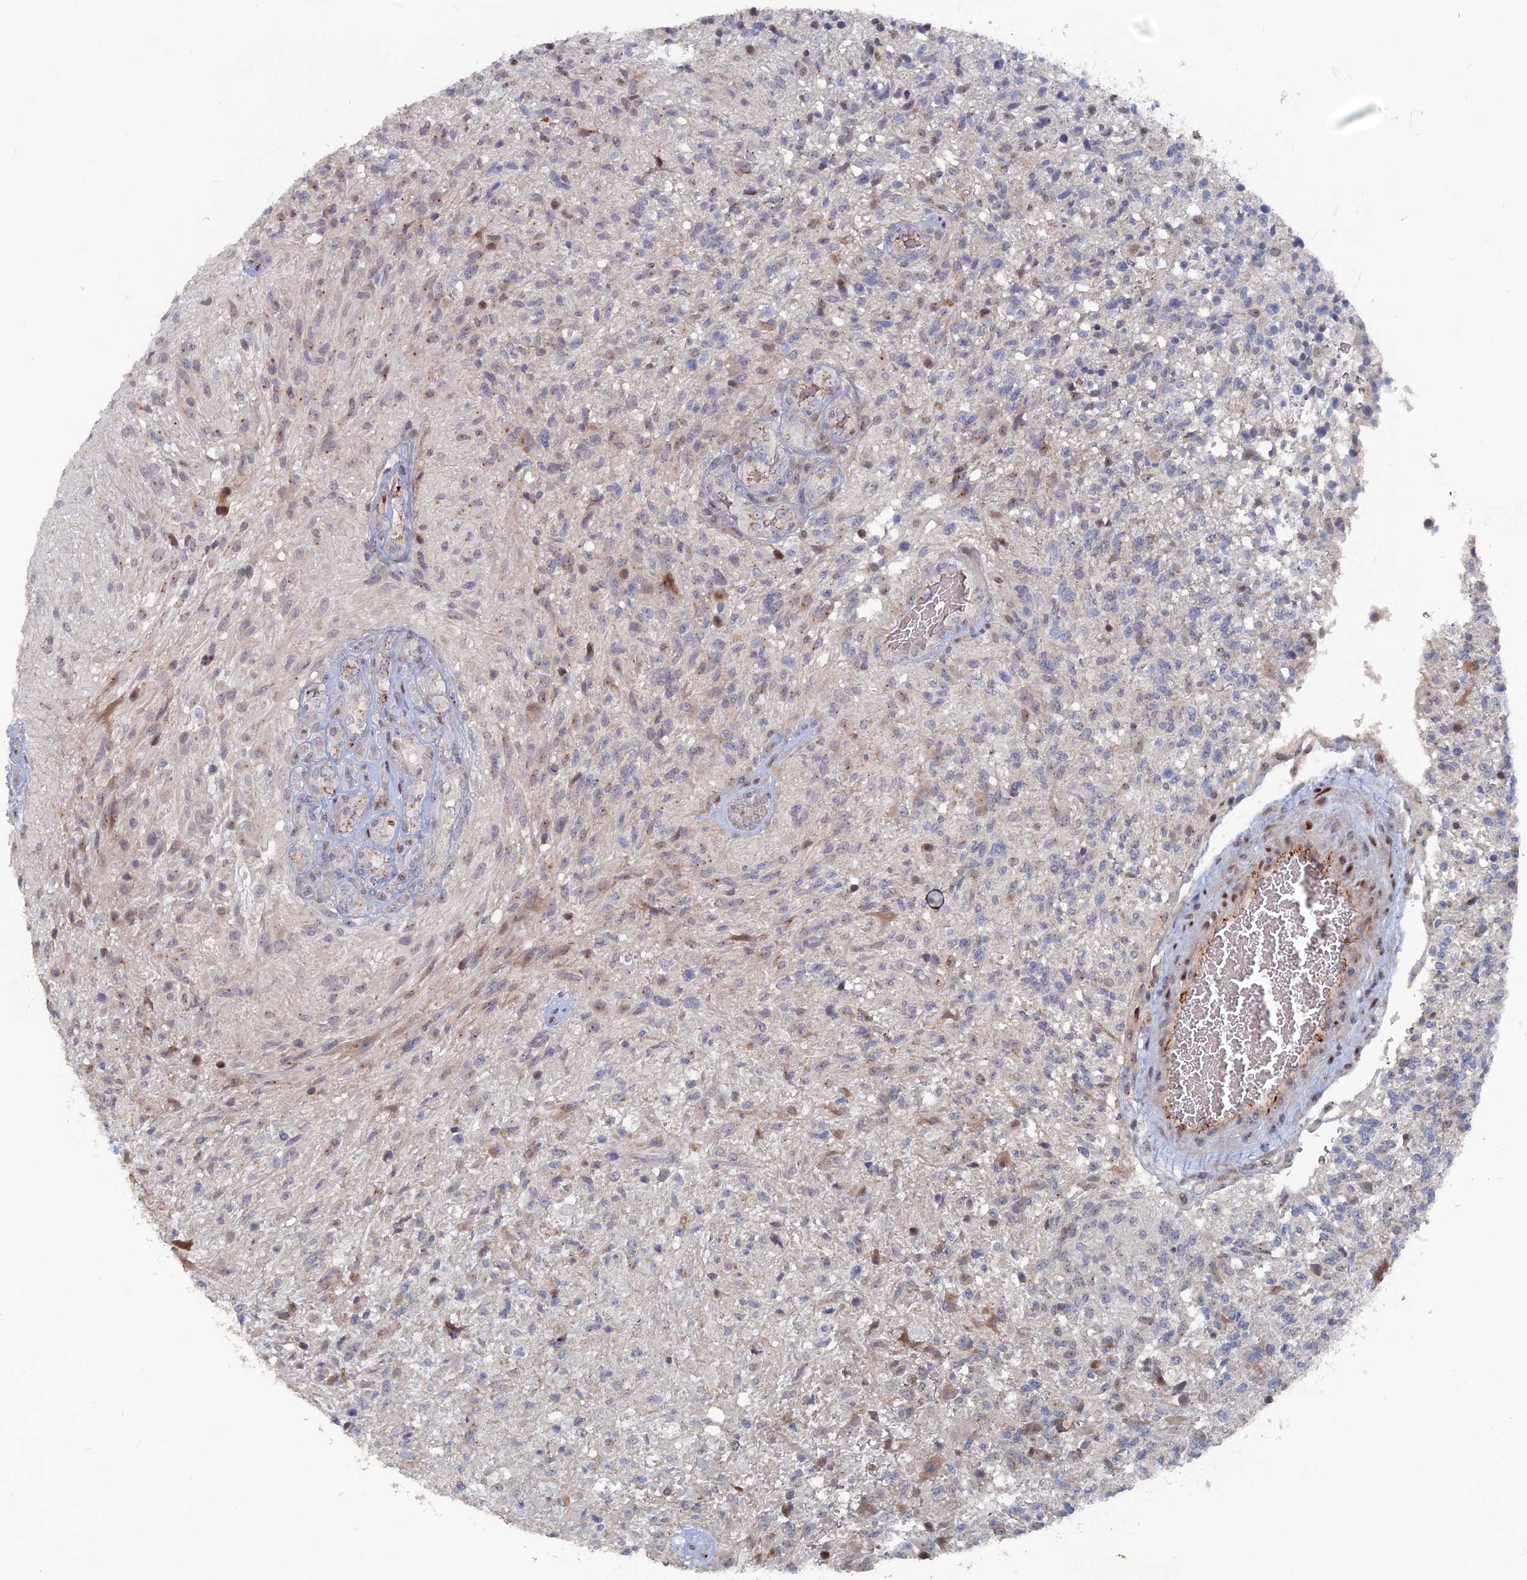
{"staining": {"intensity": "weak", "quantity": "<25%", "location": "nuclear"}, "tissue": "glioma", "cell_type": "Tumor cells", "image_type": "cancer", "snomed": [{"axis": "morphology", "description": "Glioma, malignant, High grade"}, {"axis": "topography", "description": "Brain"}], "caption": "Immunohistochemical staining of human glioma exhibits no significant positivity in tumor cells.", "gene": "SH3D21", "patient": {"sex": "male", "age": 56}}